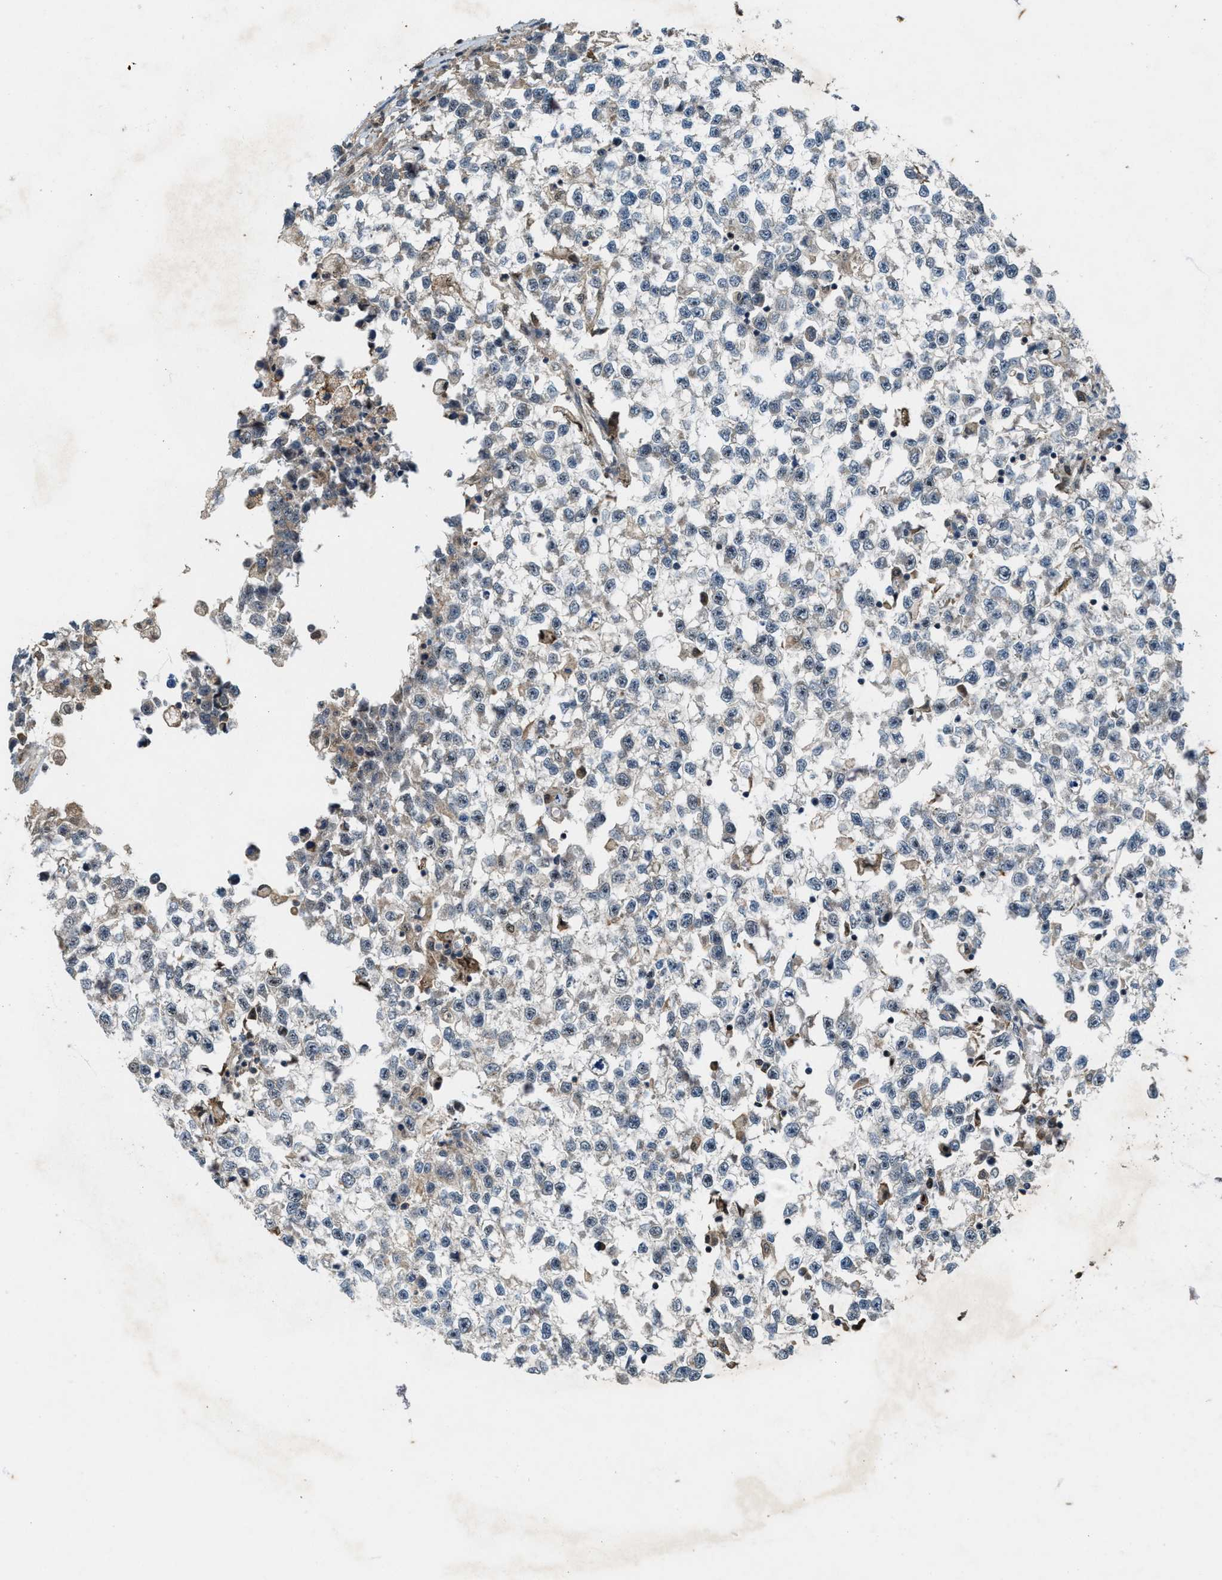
{"staining": {"intensity": "negative", "quantity": "none", "location": "none"}, "tissue": "testis cancer", "cell_type": "Tumor cells", "image_type": "cancer", "snomed": [{"axis": "morphology", "description": "Seminoma, NOS"}, {"axis": "morphology", "description": "Carcinoma, Embryonal, NOS"}, {"axis": "topography", "description": "Testis"}], "caption": "Immunohistochemistry (IHC) histopathology image of neoplastic tissue: testis cancer (seminoma) stained with DAB (3,3'-diaminobenzidine) demonstrates no significant protein staining in tumor cells.", "gene": "LRRC72", "patient": {"sex": "male", "age": 51}}